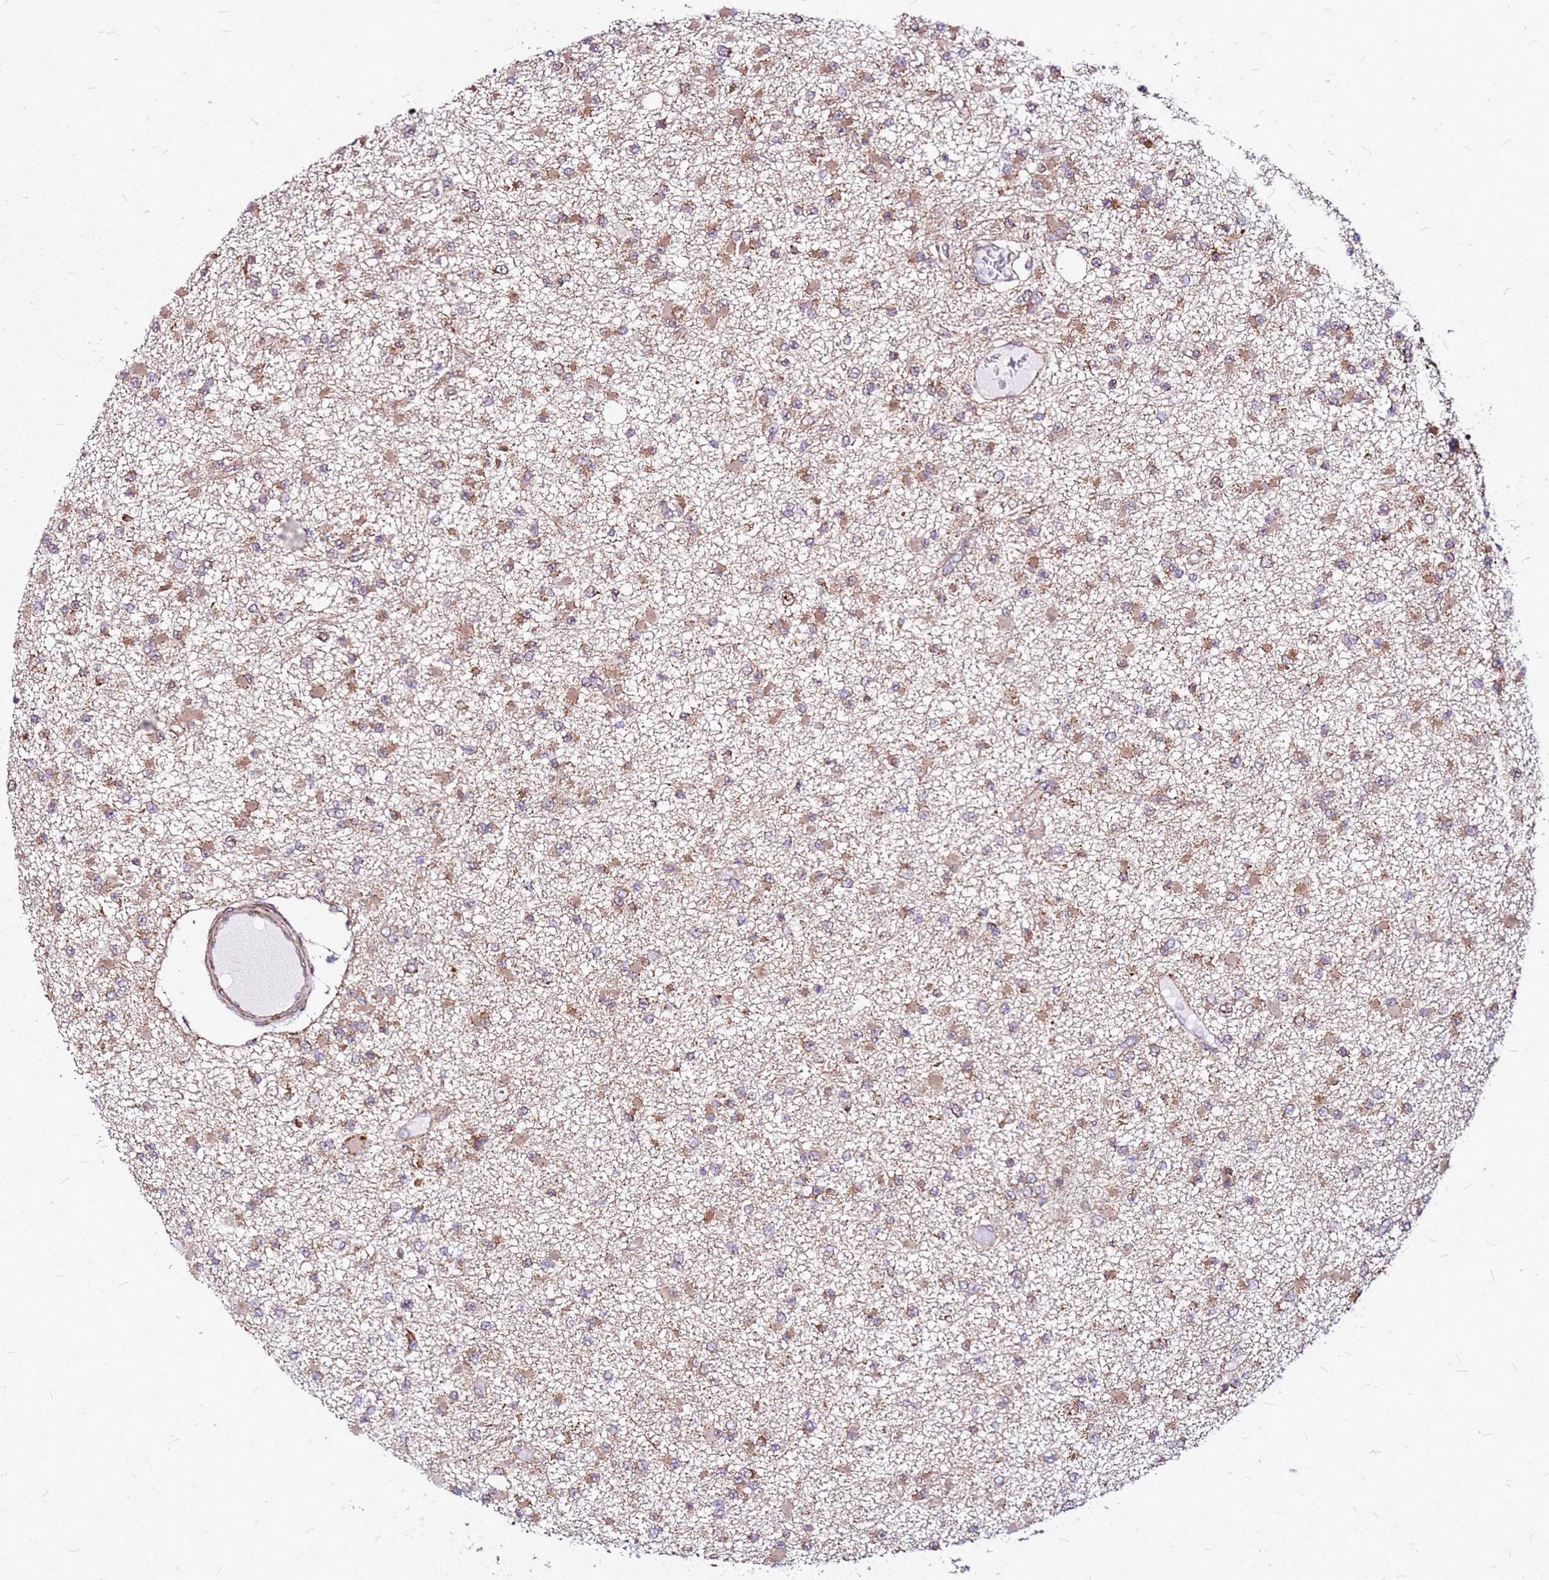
{"staining": {"intensity": "moderate", "quantity": ">75%", "location": "cytoplasmic/membranous"}, "tissue": "glioma", "cell_type": "Tumor cells", "image_type": "cancer", "snomed": [{"axis": "morphology", "description": "Glioma, malignant, Low grade"}, {"axis": "topography", "description": "Brain"}], "caption": "This image exhibits immunohistochemistry staining of glioma, with medium moderate cytoplasmic/membranous expression in about >75% of tumor cells.", "gene": "OR51T1", "patient": {"sex": "female", "age": 22}}